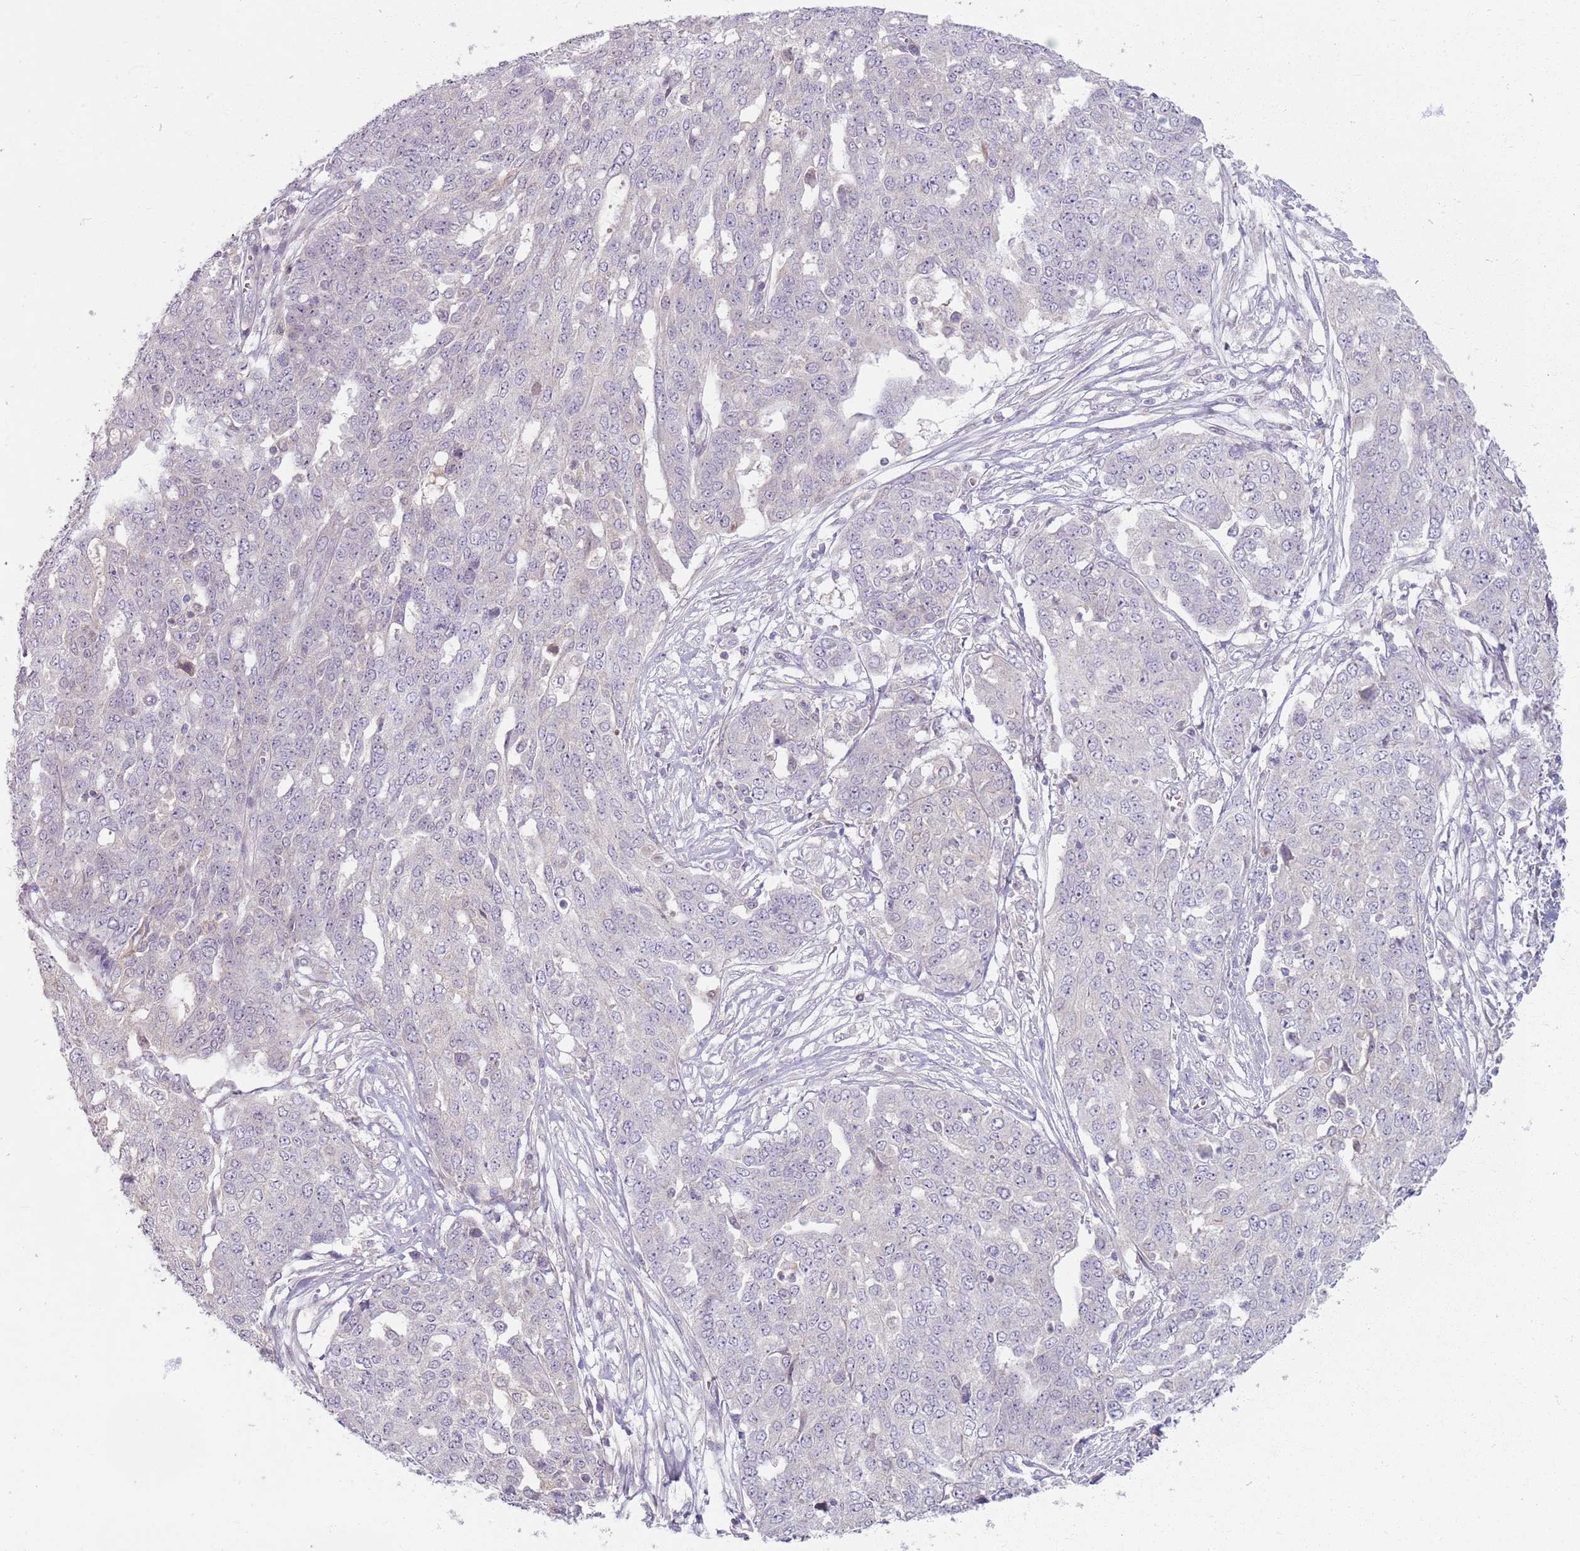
{"staining": {"intensity": "negative", "quantity": "none", "location": "none"}, "tissue": "ovarian cancer", "cell_type": "Tumor cells", "image_type": "cancer", "snomed": [{"axis": "morphology", "description": "Cystadenocarcinoma, serous, NOS"}, {"axis": "topography", "description": "Soft tissue"}, {"axis": "topography", "description": "Ovary"}], "caption": "Immunohistochemistry photomicrograph of neoplastic tissue: ovarian cancer (serous cystadenocarcinoma) stained with DAB exhibits no significant protein expression in tumor cells. (DAB immunohistochemistry, high magnification).", "gene": "ZDHHC2", "patient": {"sex": "female", "age": 57}}